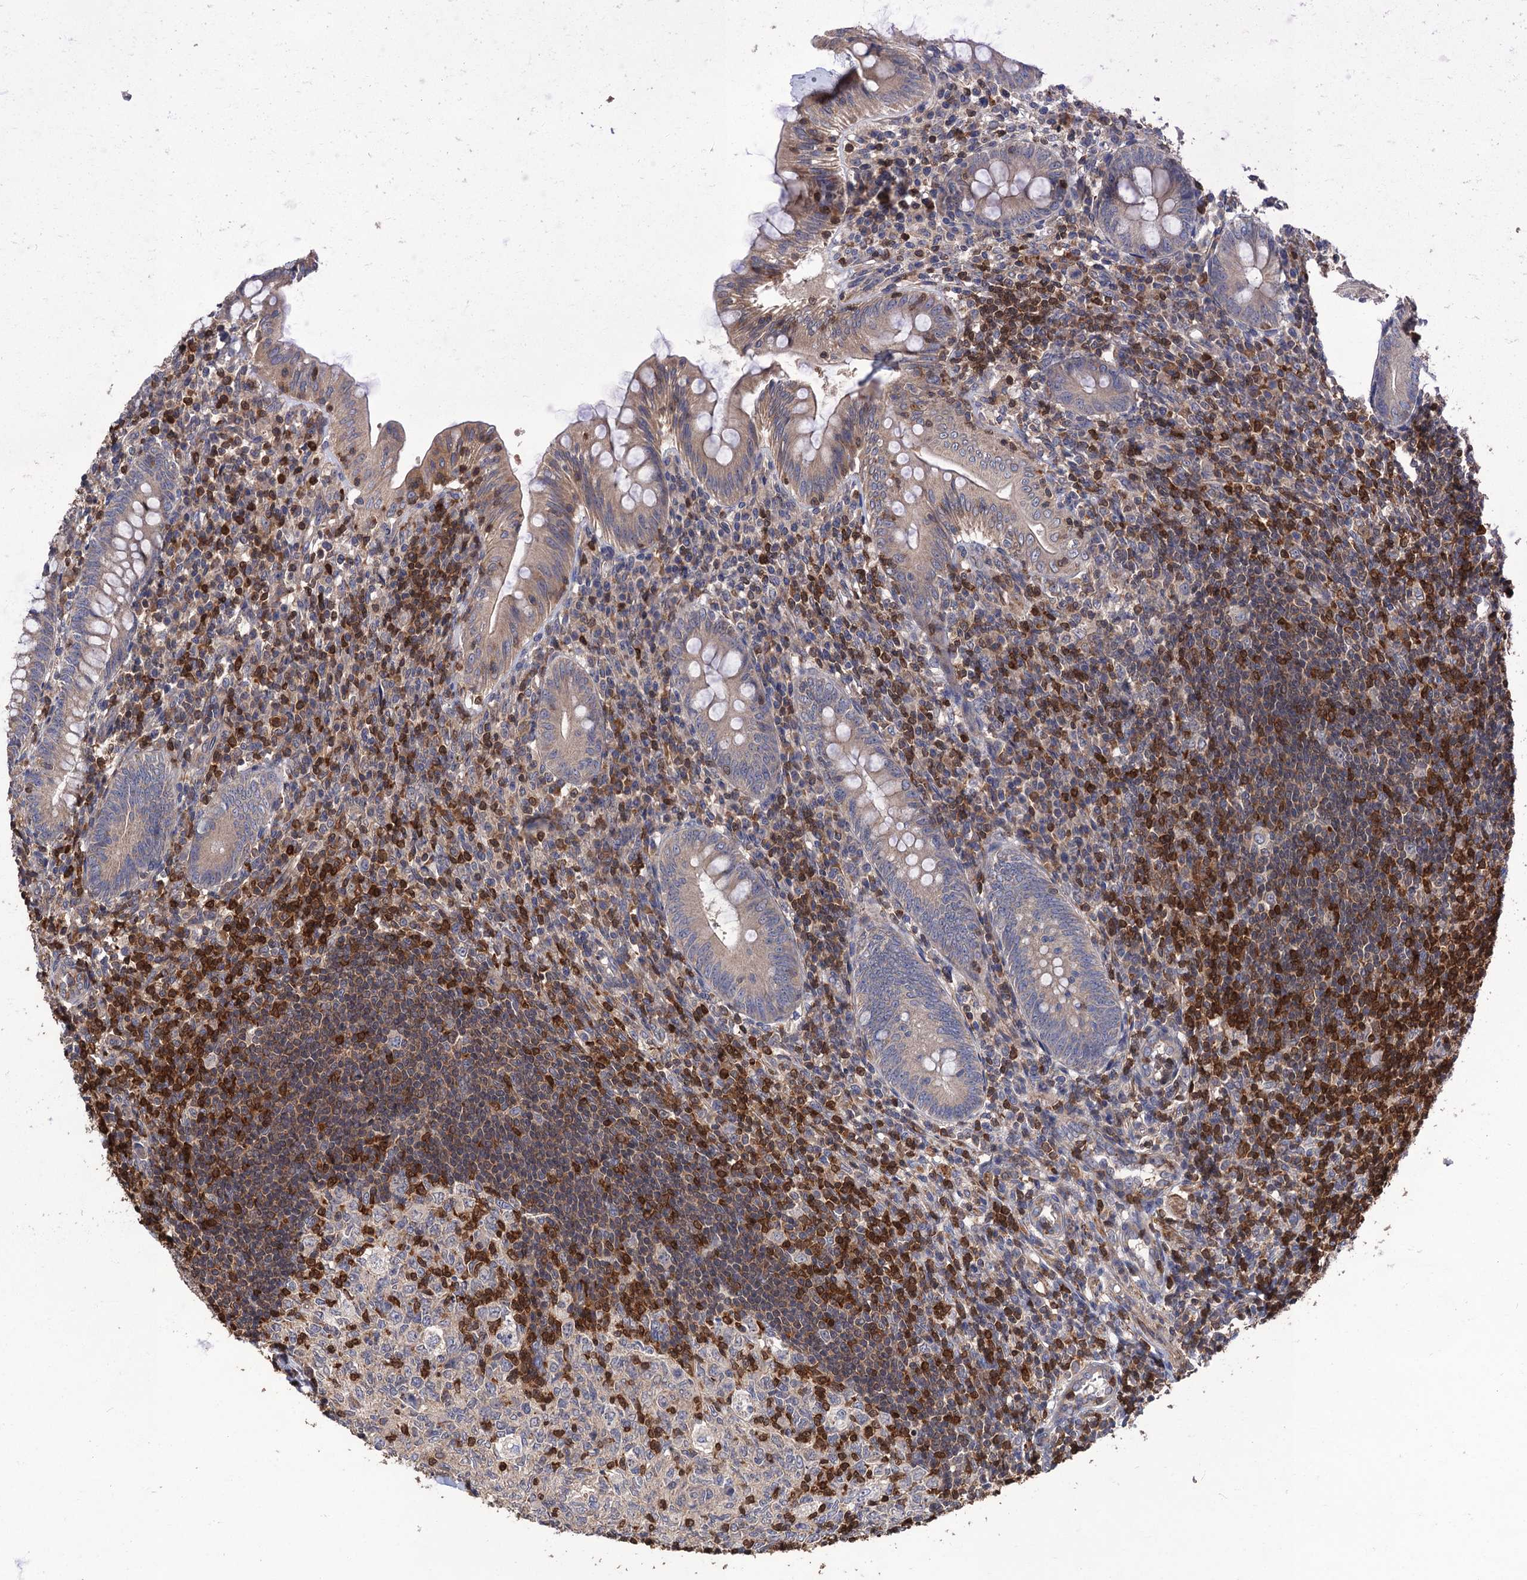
{"staining": {"intensity": "moderate", "quantity": "<25%", "location": "cytoplasmic/membranous"}, "tissue": "appendix", "cell_type": "Glandular cells", "image_type": "normal", "snomed": [{"axis": "morphology", "description": "Normal tissue, NOS"}, {"axis": "topography", "description": "Appendix"}], "caption": "Immunohistochemistry of benign appendix shows low levels of moderate cytoplasmic/membranous expression in approximately <25% of glandular cells.", "gene": "DGKA", "patient": {"sex": "male", "age": 14}}